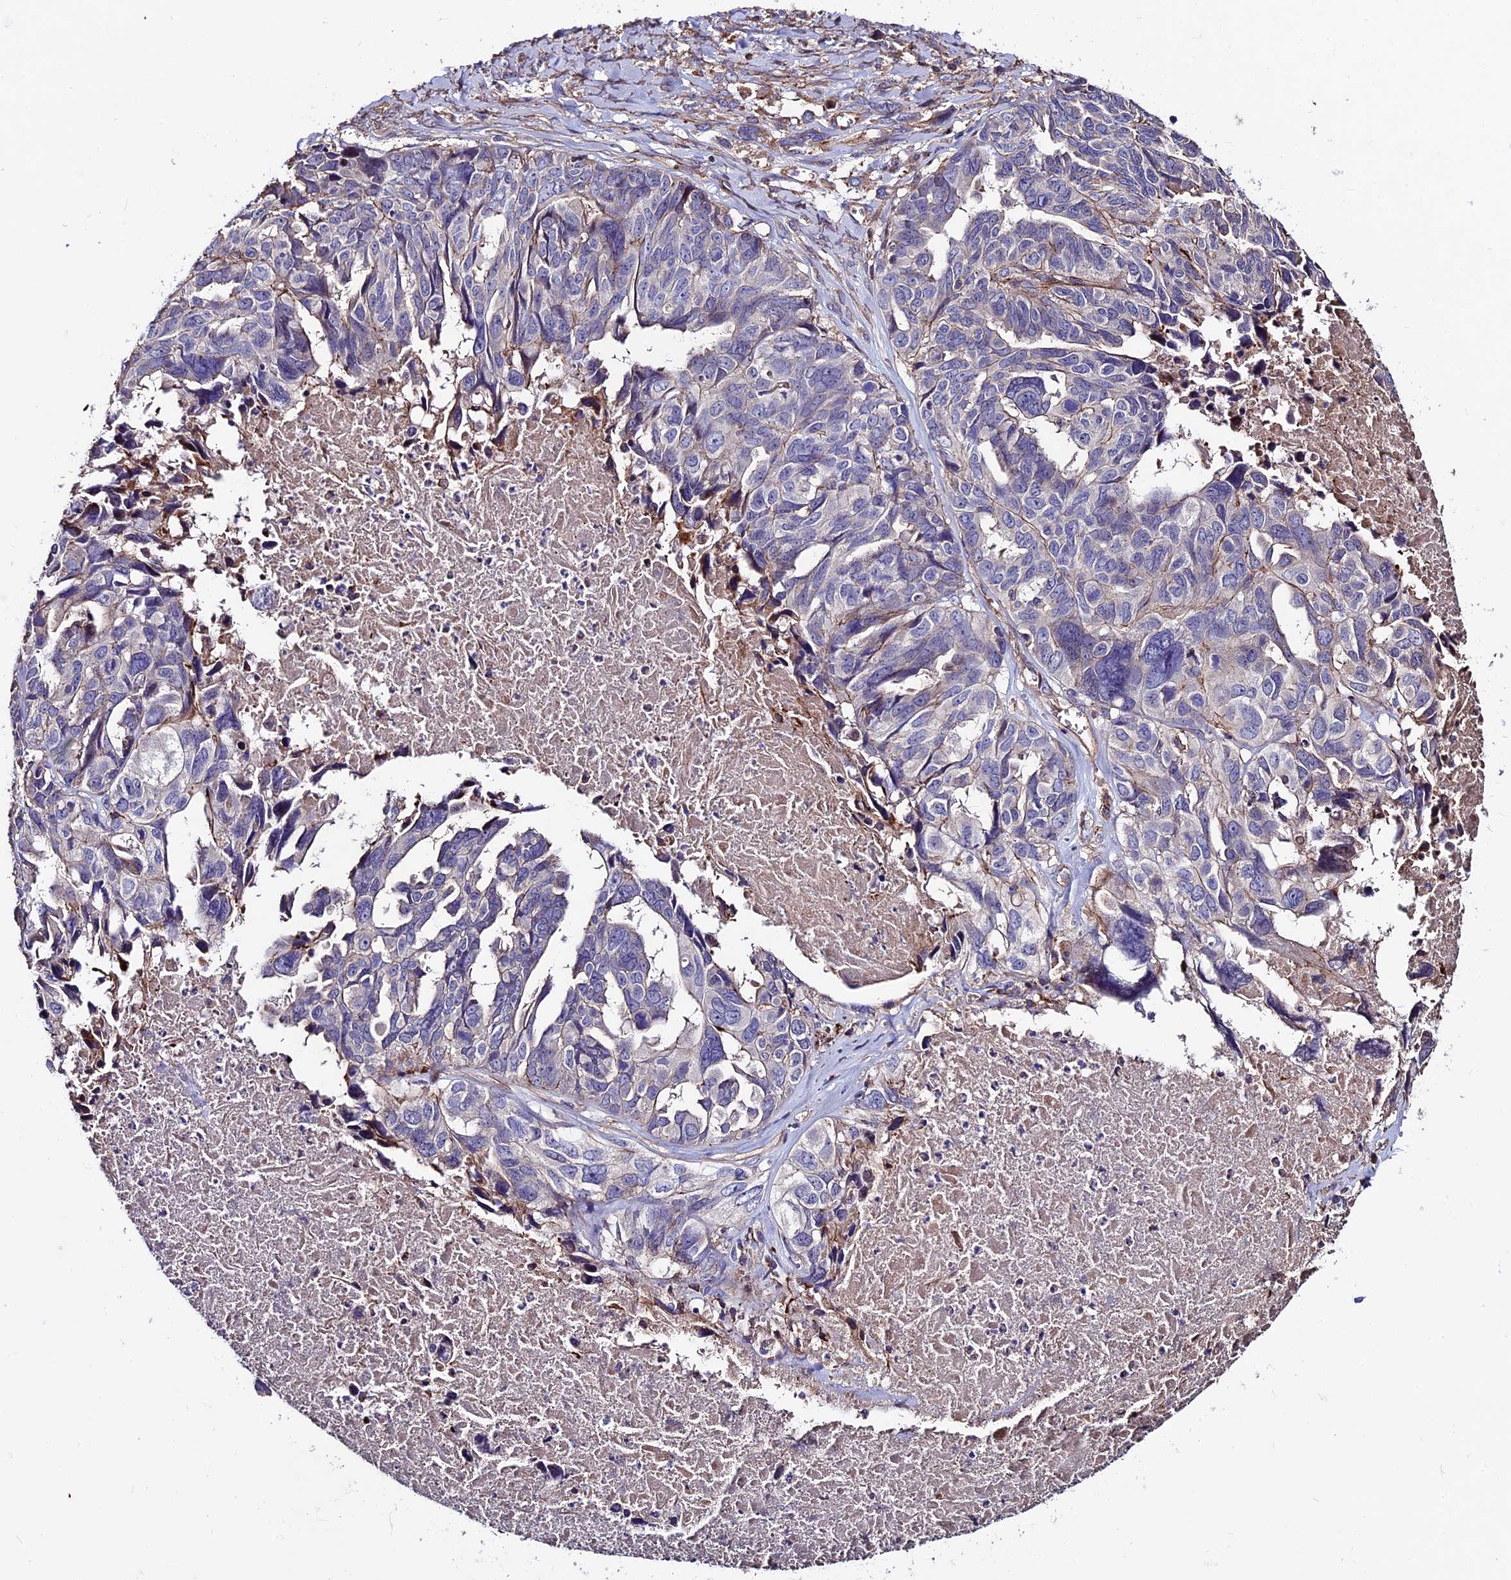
{"staining": {"intensity": "negative", "quantity": "none", "location": "none"}, "tissue": "ovarian cancer", "cell_type": "Tumor cells", "image_type": "cancer", "snomed": [{"axis": "morphology", "description": "Cystadenocarcinoma, serous, NOS"}, {"axis": "topography", "description": "Ovary"}], "caption": "There is no significant positivity in tumor cells of serous cystadenocarcinoma (ovarian).", "gene": "EVA1B", "patient": {"sex": "female", "age": 79}}